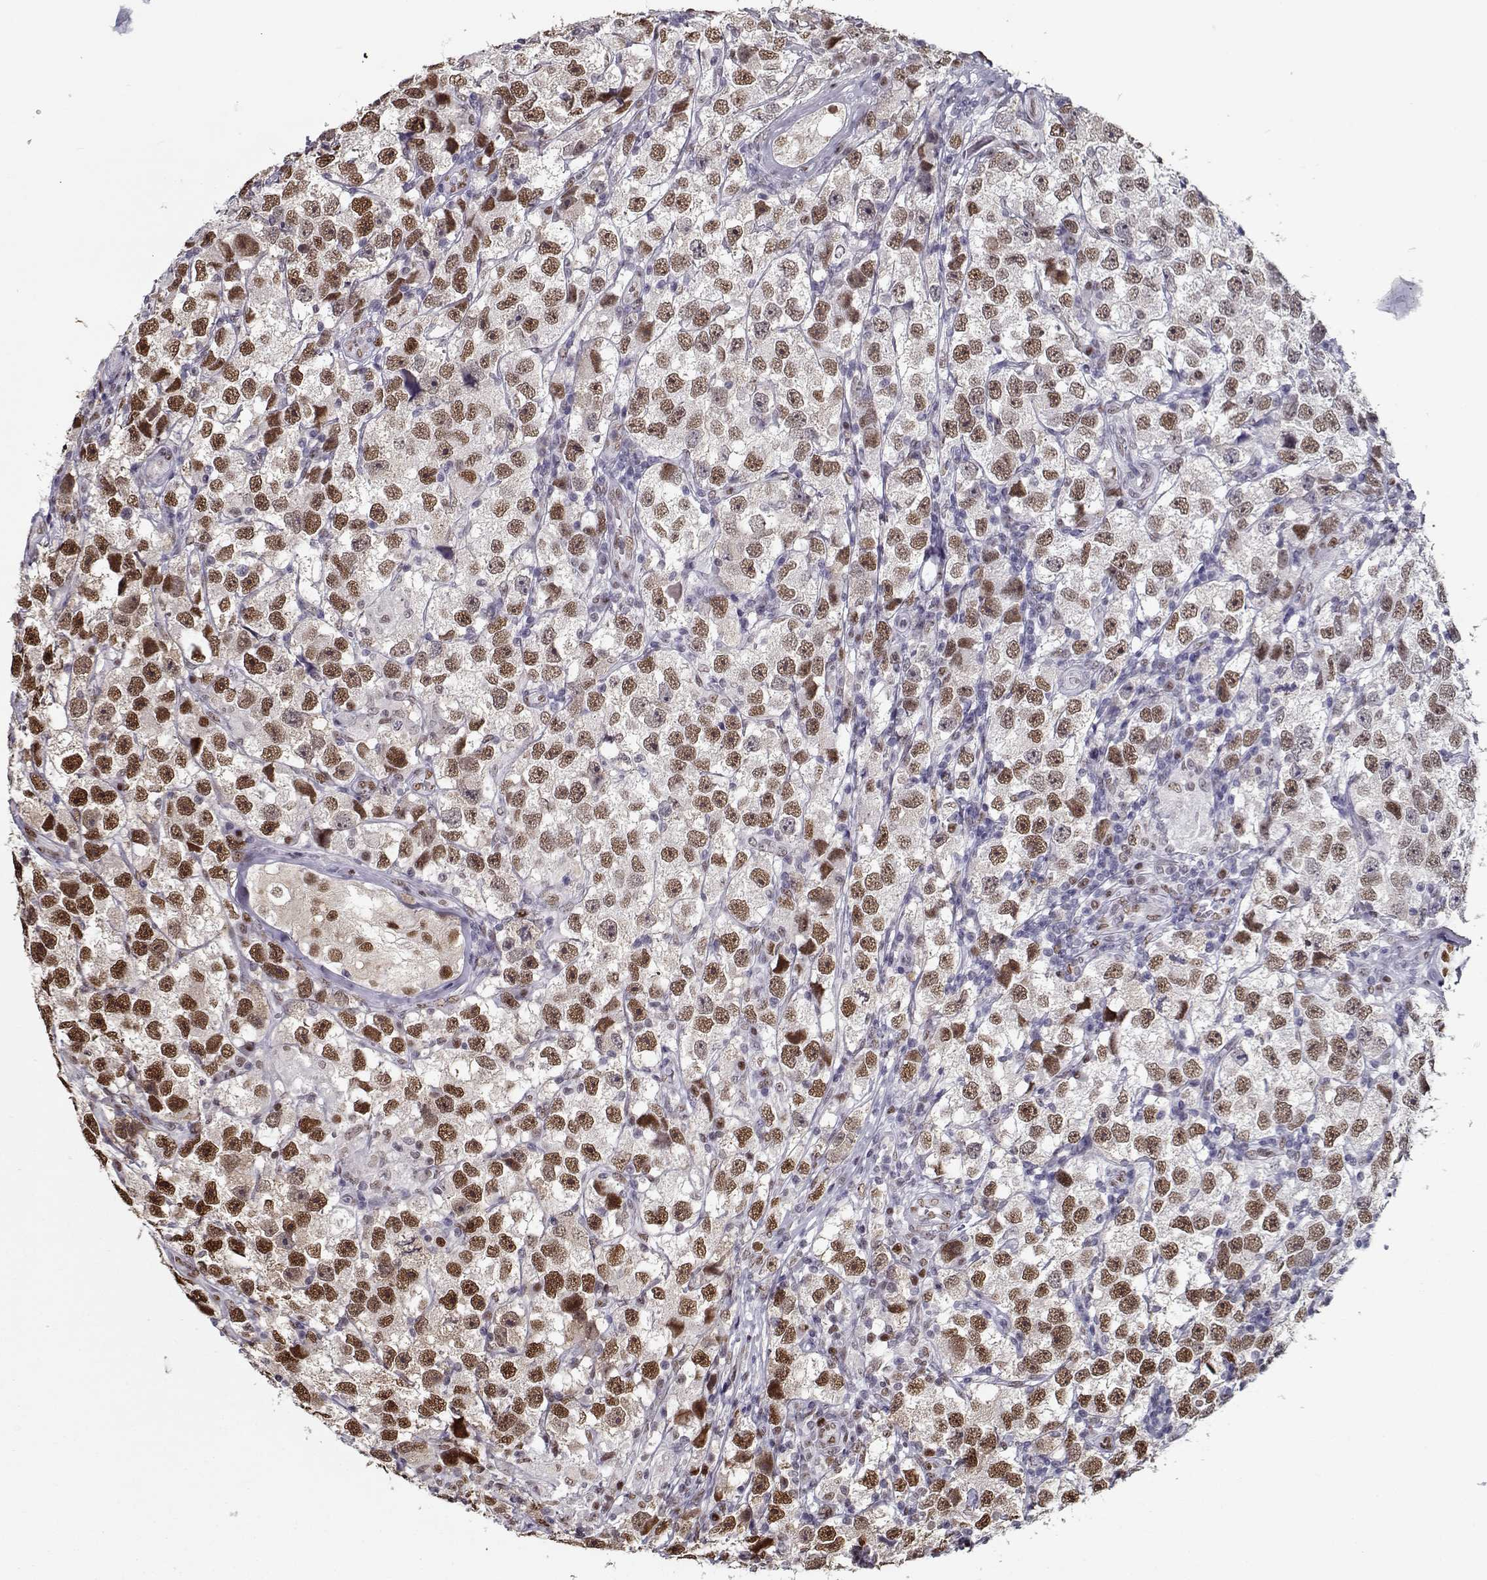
{"staining": {"intensity": "moderate", "quantity": ">75%", "location": "nuclear"}, "tissue": "testis cancer", "cell_type": "Tumor cells", "image_type": "cancer", "snomed": [{"axis": "morphology", "description": "Seminoma, NOS"}, {"axis": "topography", "description": "Testis"}], "caption": "Immunohistochemical staining of human testis cancer exhibits moderate nuclear protein expression in about >75% of tumor cells.", "gene": "PRMT8", "patient": {"sex": "male", "age": 26}}